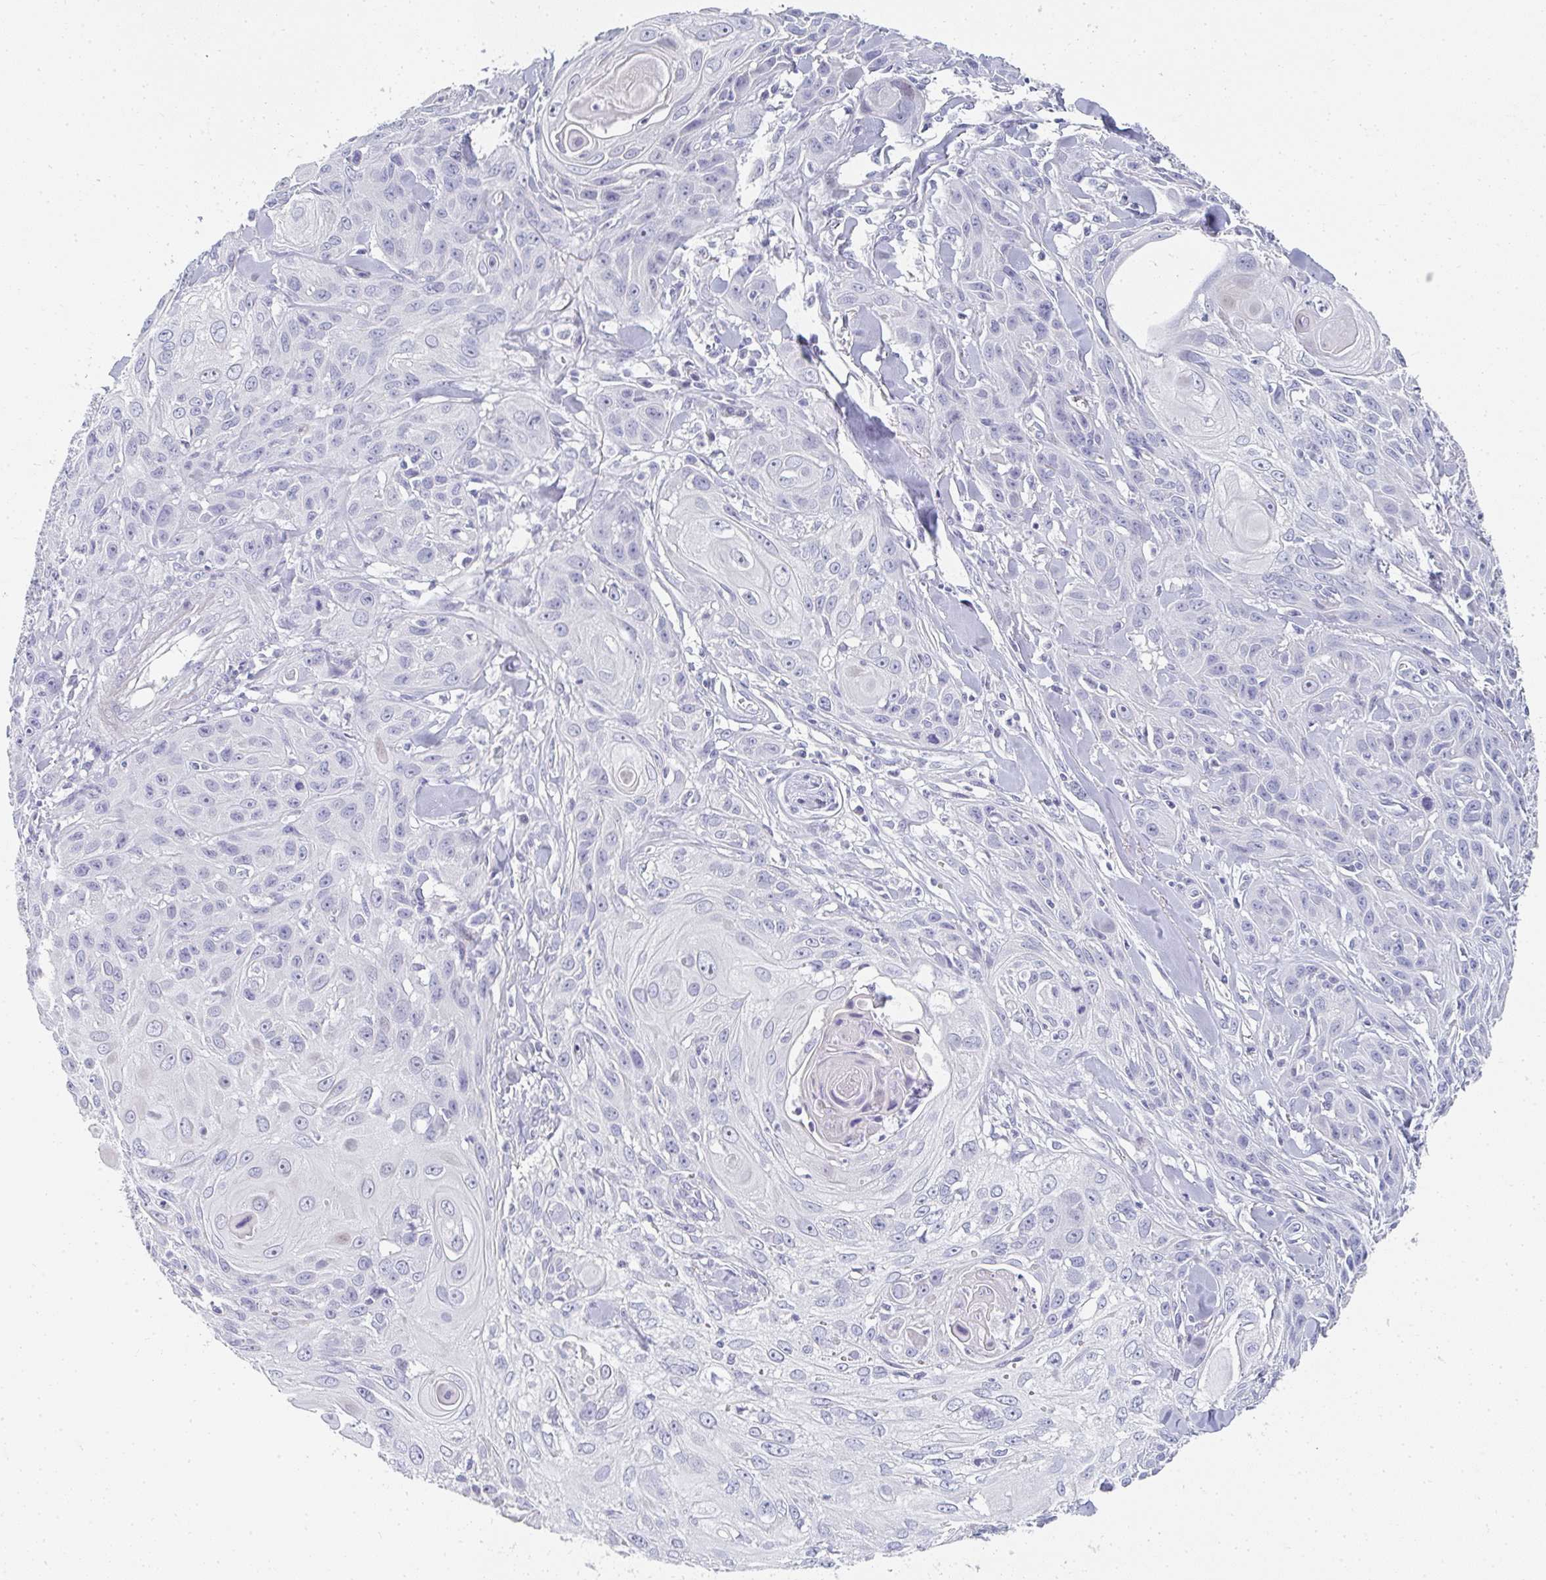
{"staining": {"intensity": "negative", "quantity": "none", "location": "none"}, "tissue": "skin cancer", "cell_type": "Tumor cells", "image_type": "cancer", "snomed": [{"axis": "morphology", "description": "Squamous cell carcinoma, NOS"}, {"axis": "topography", "description": "Skin"}, {"axis": "topography", "description": "Vulva"}], "caption": "Immunohistochemistry (IHC) histopathology image of human skin cancer (squamous cell carcinoma) stained for a protein (brown), which displays no positivity in tumor cells.", "gene": "NEU2", "patient": {"sex": "female", "age": 83}}